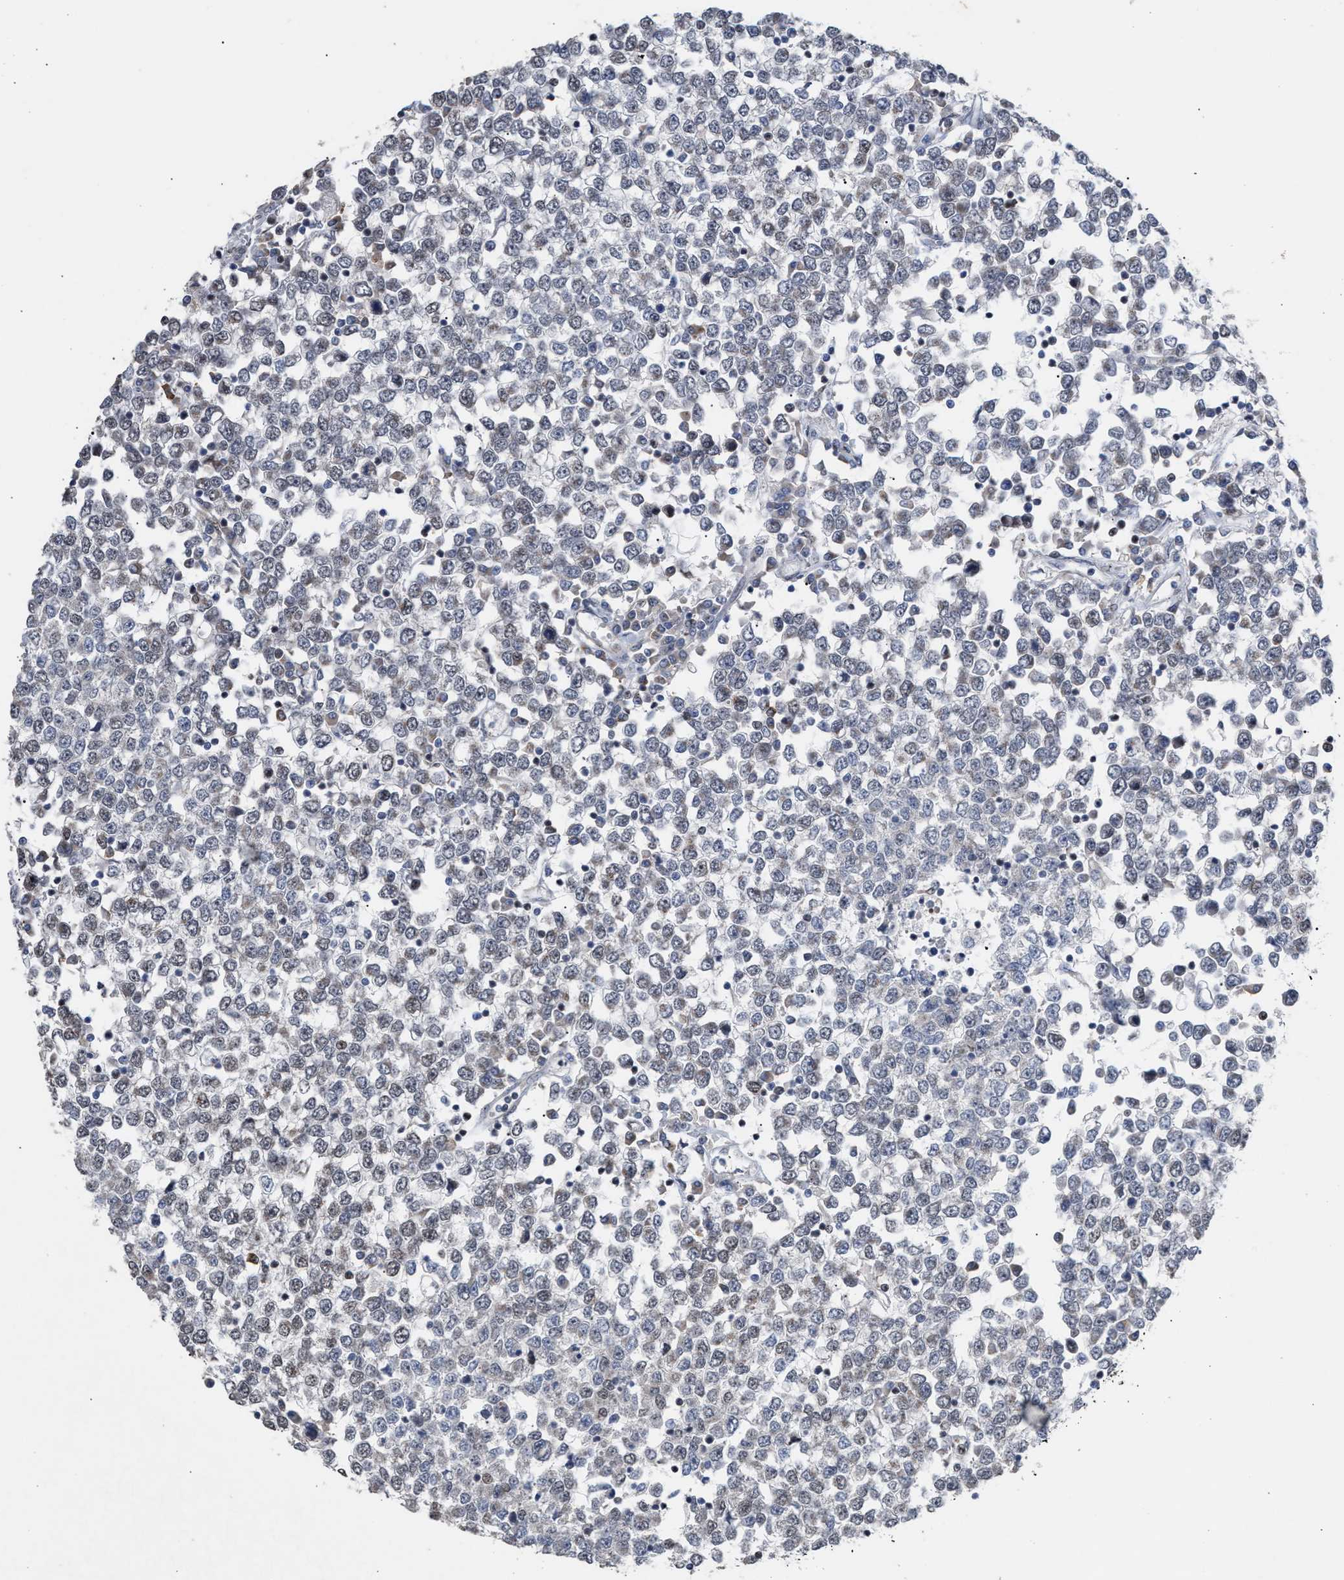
{"staining": {"intensity": "weak", "quantity": "<25%", "location": "nuclear"}, "tissue": "testis cancer", "cell_type": "Tumor cells", "image_type": "cancer", "snomed": [{"axis": "morphology", "description": "Seminoma, NOS"}, {"axis": "topography", "description": "Testis"}], "caption": "High magnification brightfield microscopy of testis seminoma stained with DAB (brown) and counterstained with hematoxylin (blue): tumor cells show no significant expression.", "gene": "MKNK2", "patient": {"sex": "male", "age": 65}}